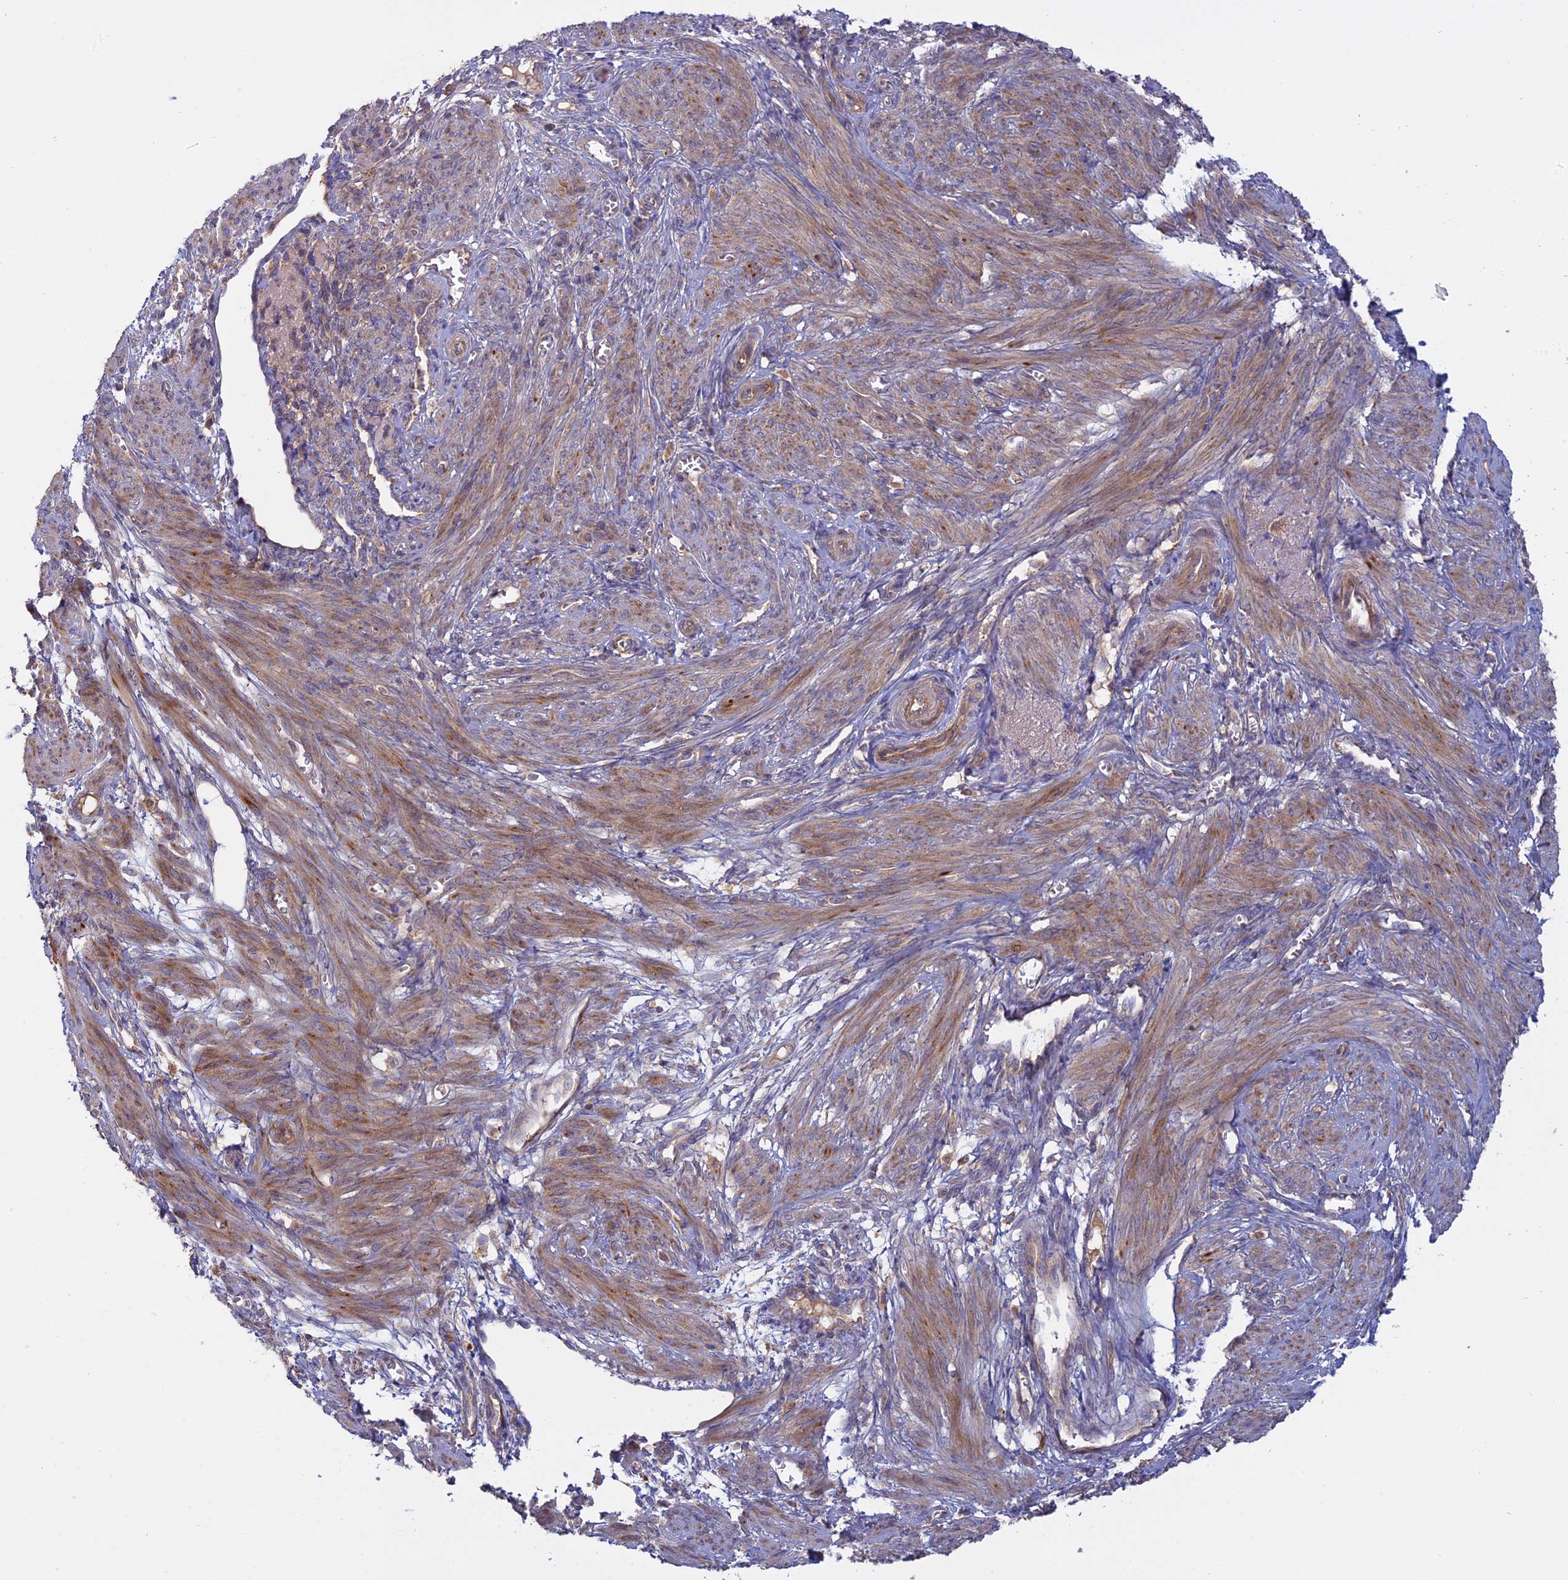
{"staining": {"intensity": "moderate", "quantity": "25%-75%", "location": "cytoplasmic/membranous"}, "tissue": "smooth muscle", "cell_type": "Smooth muscle cells", "image_type": "normal", "snomed": [{"axis": "morphology", "description": "Normal tissue, NOS"}, {"axis": "topography", "description": "Smooth muscle"}], "caption": "Immunohistochemical staining of benign human smooth muscle displays 25%-75% levels of moderate cytoplasmic/membranous protein expression in approximately 25%-75% of smooth muscle cells.", "gene": "TMEM208", "patient": {"sex": "female", "age": 39}}